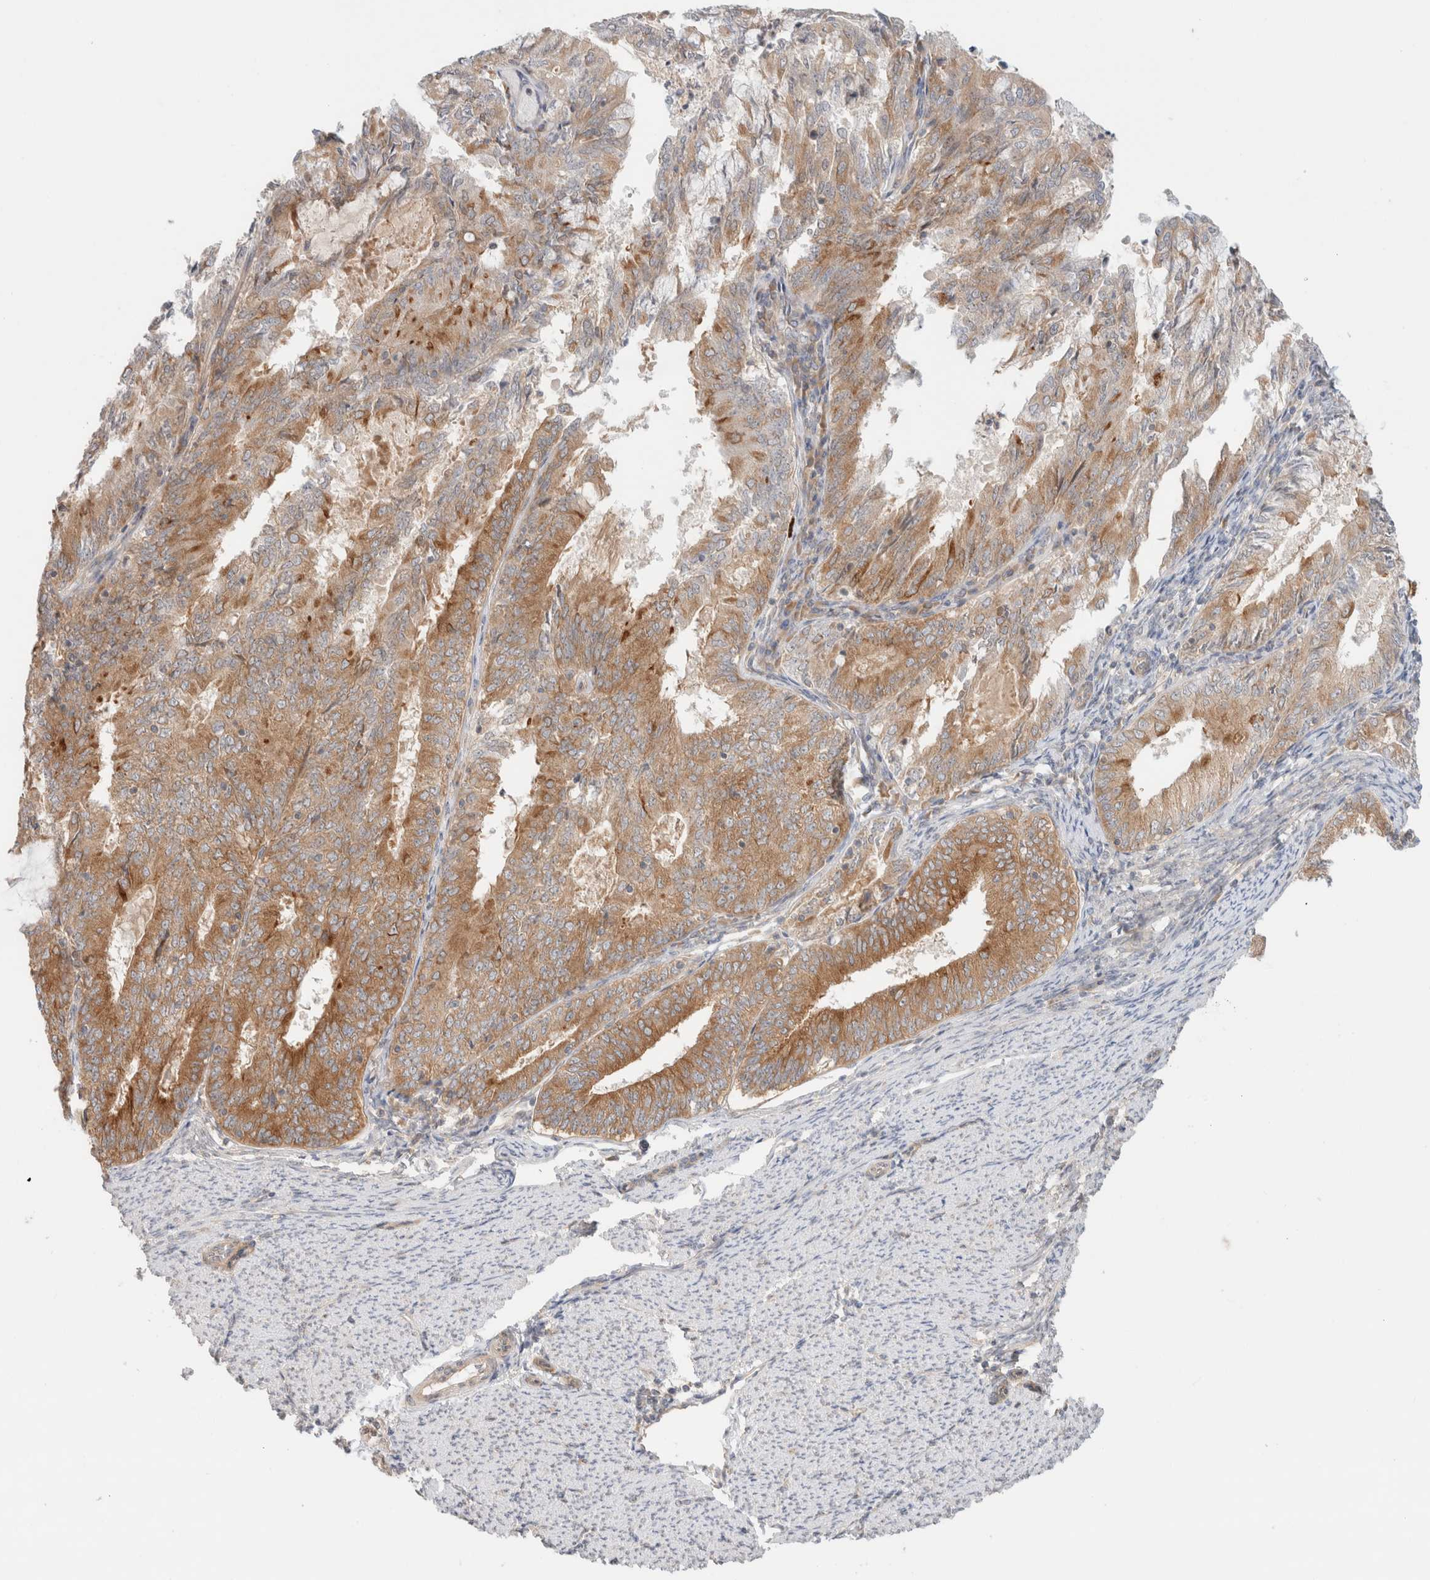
{"staining": {"intensity": "moderate", "quantity": ">75%", "location": "cytoplasmic/membranous"}, "tissue": "endometrial cancer", "cell_type": "Tumor cells", "image_type": "cancer", "snomed": [{"axis": "morphology", "description": "Adenocarcinoma, NOS"}, {"axis": "topography", "description": "Endometrium"}], "caption": "Moderate cytoplasmic/membranous protein positivity is appreciated in about >75% of tumor cells in adenocarcinoma (endometrial). (IHC, brightfield microscopy, high magnification).", "gene": "MARK3", "patient": {"sex": "female", "age": 57}}